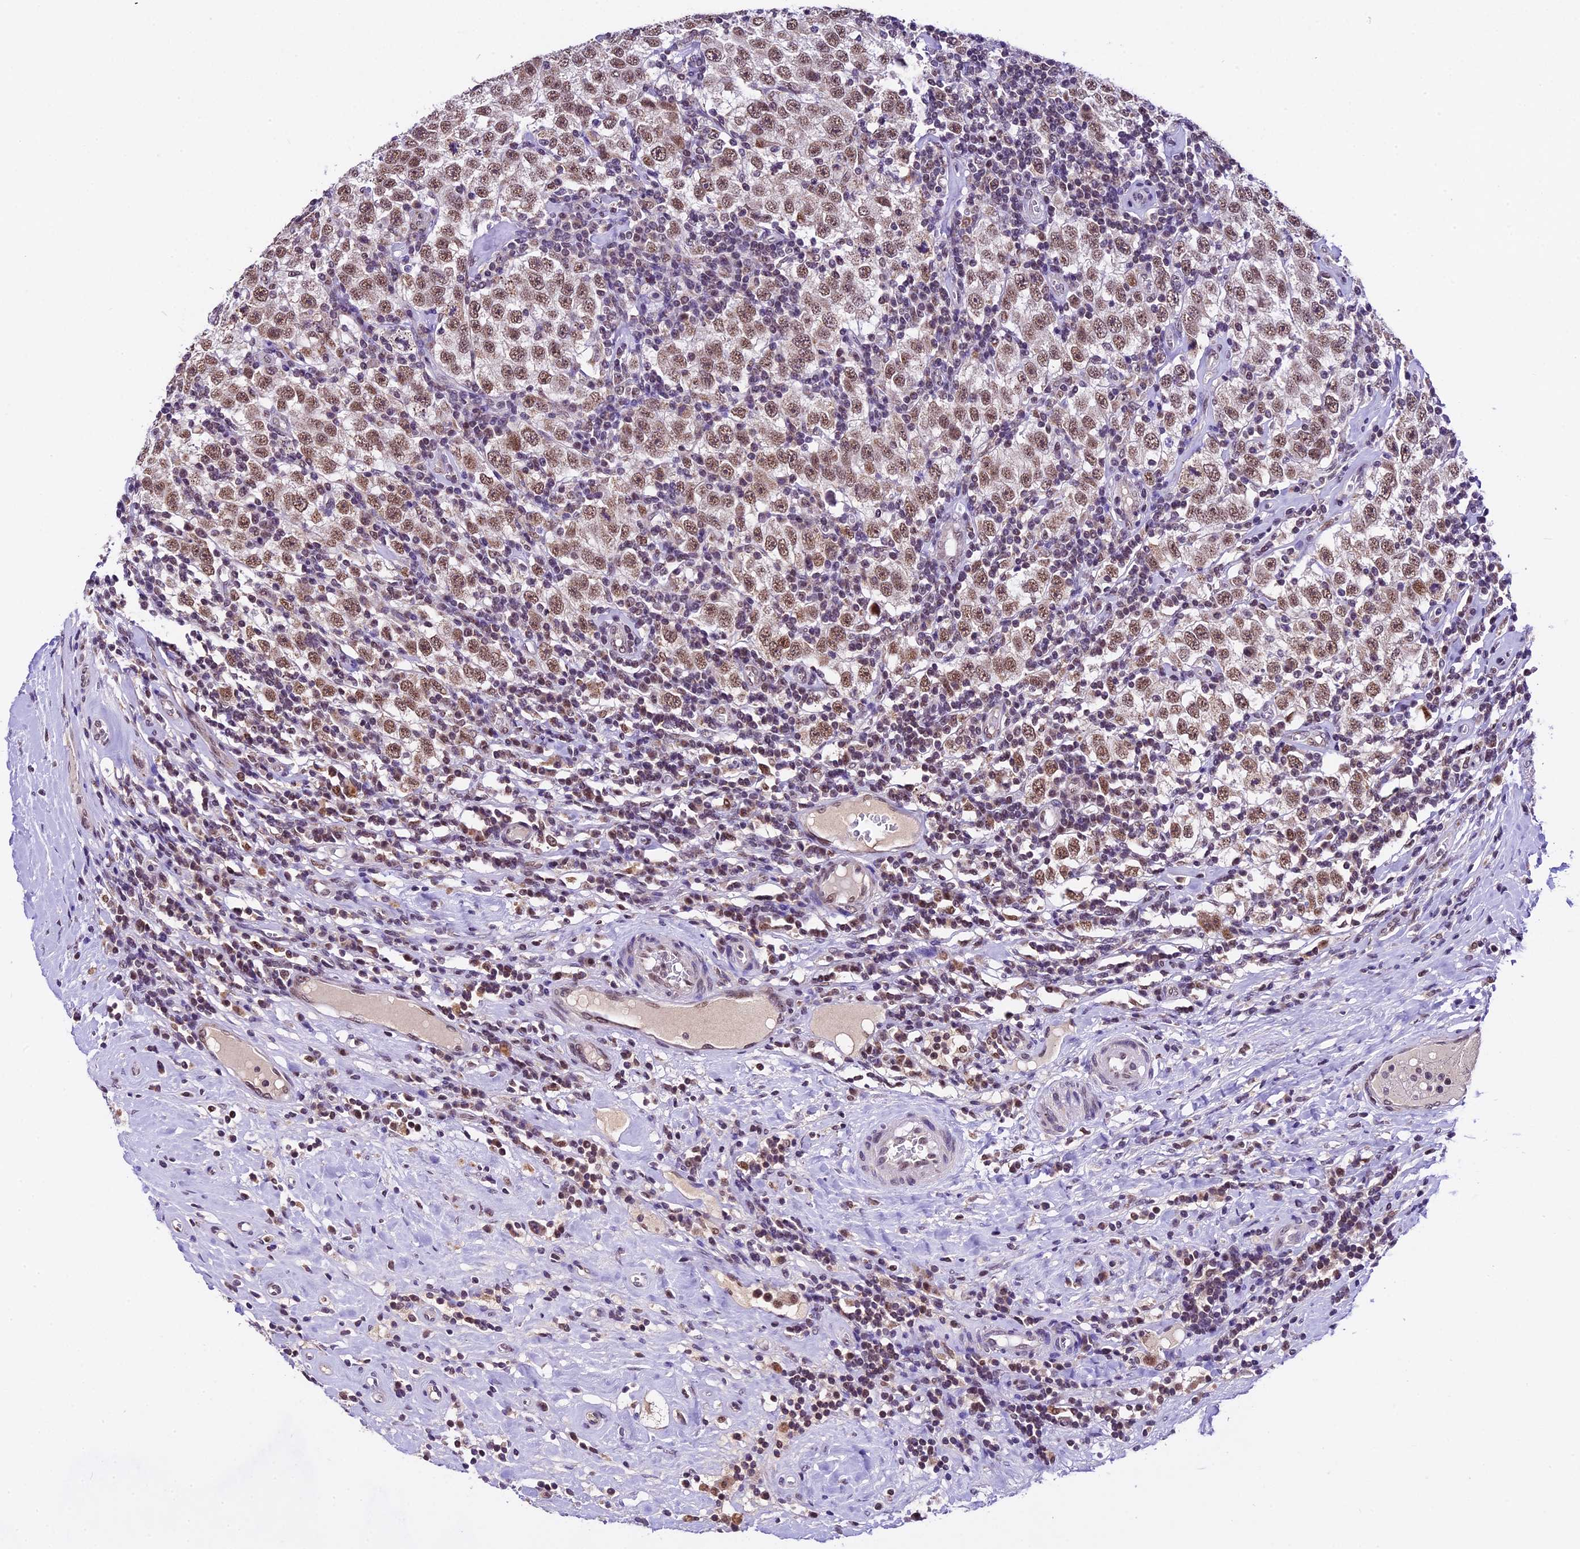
{"staining": {"intensity": "moderate", "quantity": ">75%", "location": "nuclear"}, "tissue": "testis cancer", "cell_type": "Tumor cells", "image_type": "cancer", "snomed": [{"axis": "morphology", "description": "Seminoma, NOS"}, {"axis": "topography", "description": "Testis"}], "caption": "This is a histology image of immunohistochemistry (IHC) staining of testis cancer, which shows moderate staining in the nuclear of tumor cells.", "gene": "CARS2", "patient": {"sex": "male", "age": 41}}